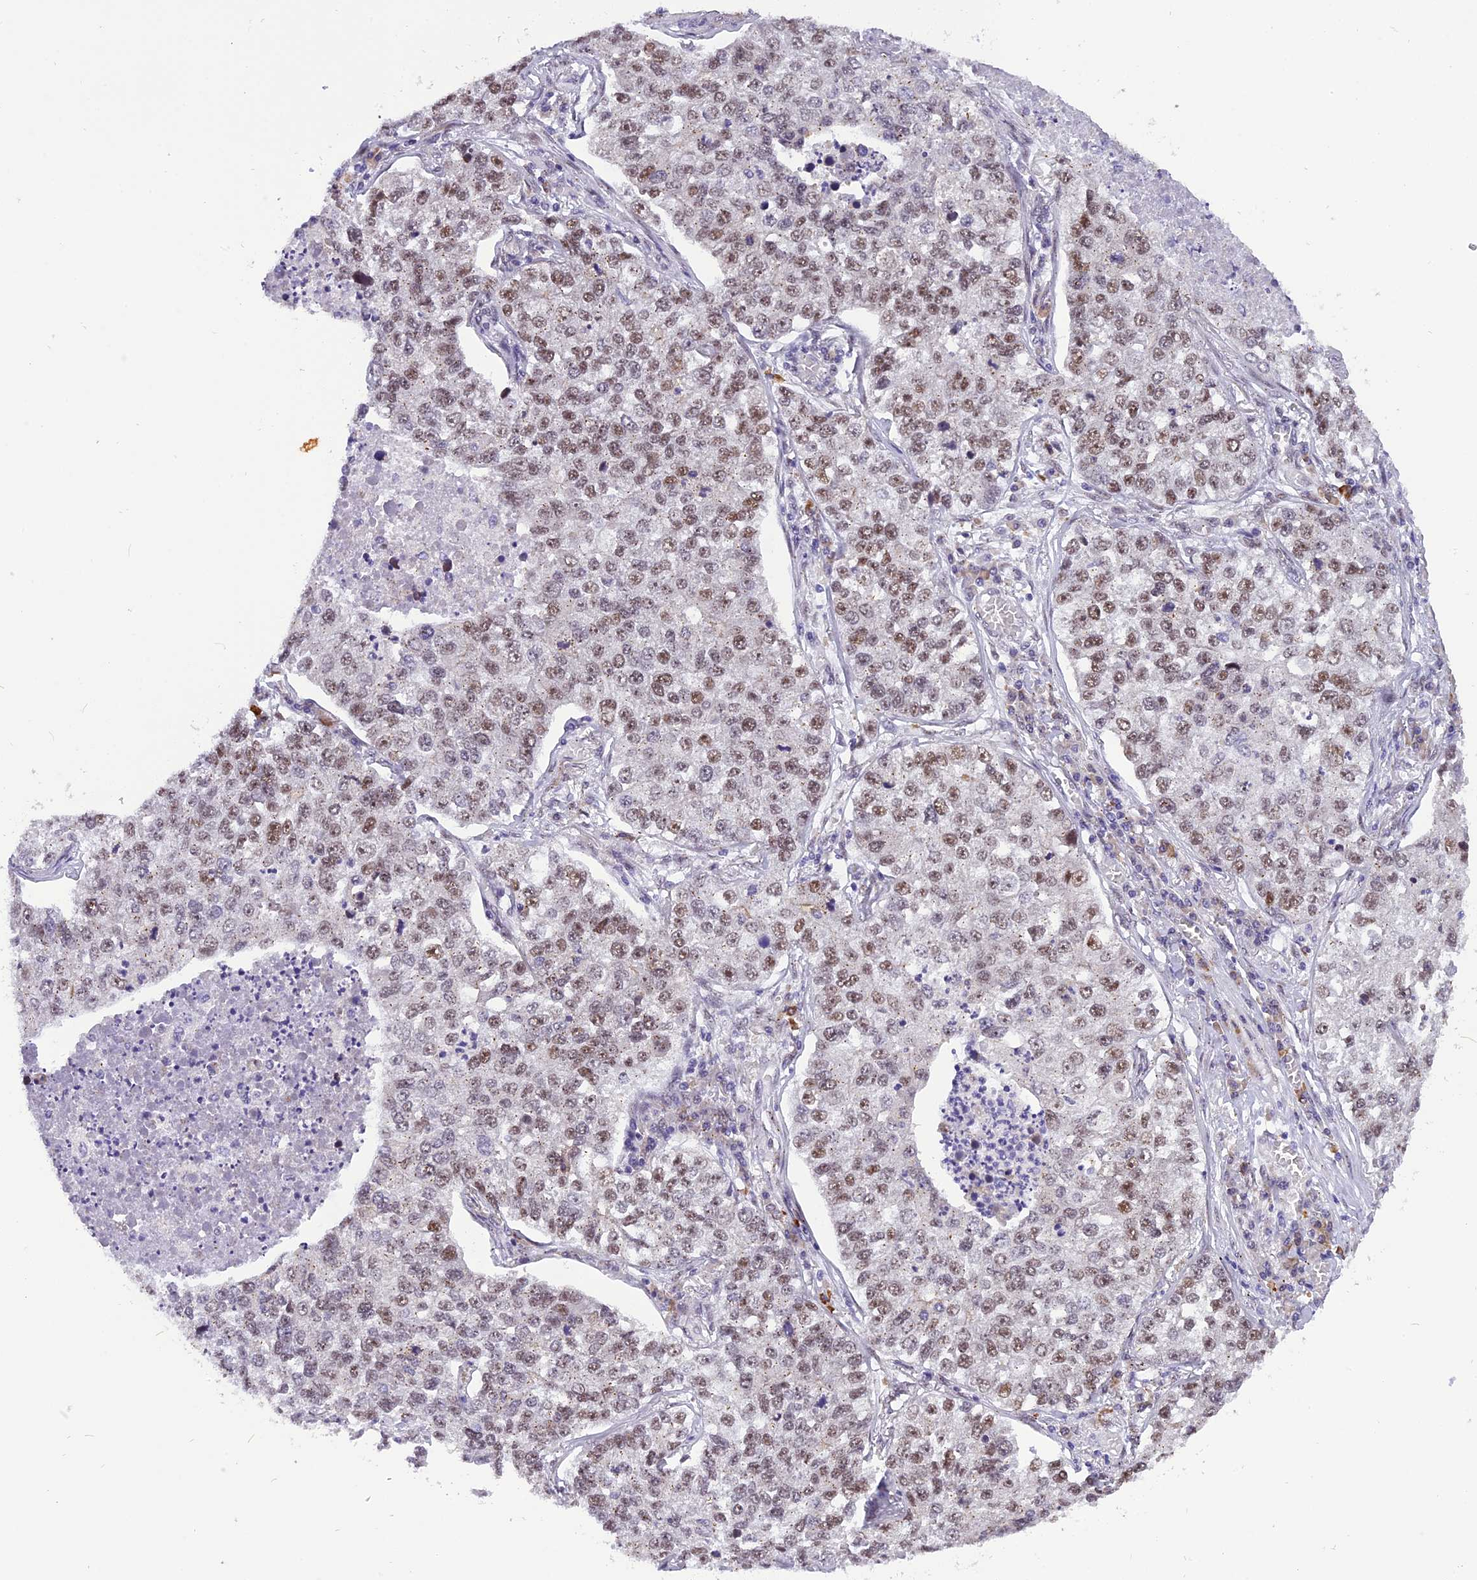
{"staining": {"intensity": "weak", "quantity": ">75%", "location": "nuclear"}, "tissue": "lung cancer", "cell_type": "Tumor cells", "image_type": "cancer", "snomed": [{"axis": "morphology", "description": "Adenocarcinoma, NOS"}, {"axis": "topography", "description": "Lung"}], "caption": "A high-resolution image shows IHC staining of adenocarcinoma (lung), which exhibits weak nuclear staining in about >75% of tumor cells.", "gene": "IRF2BP1", "patient": {"sex": "male", "age": 49}}